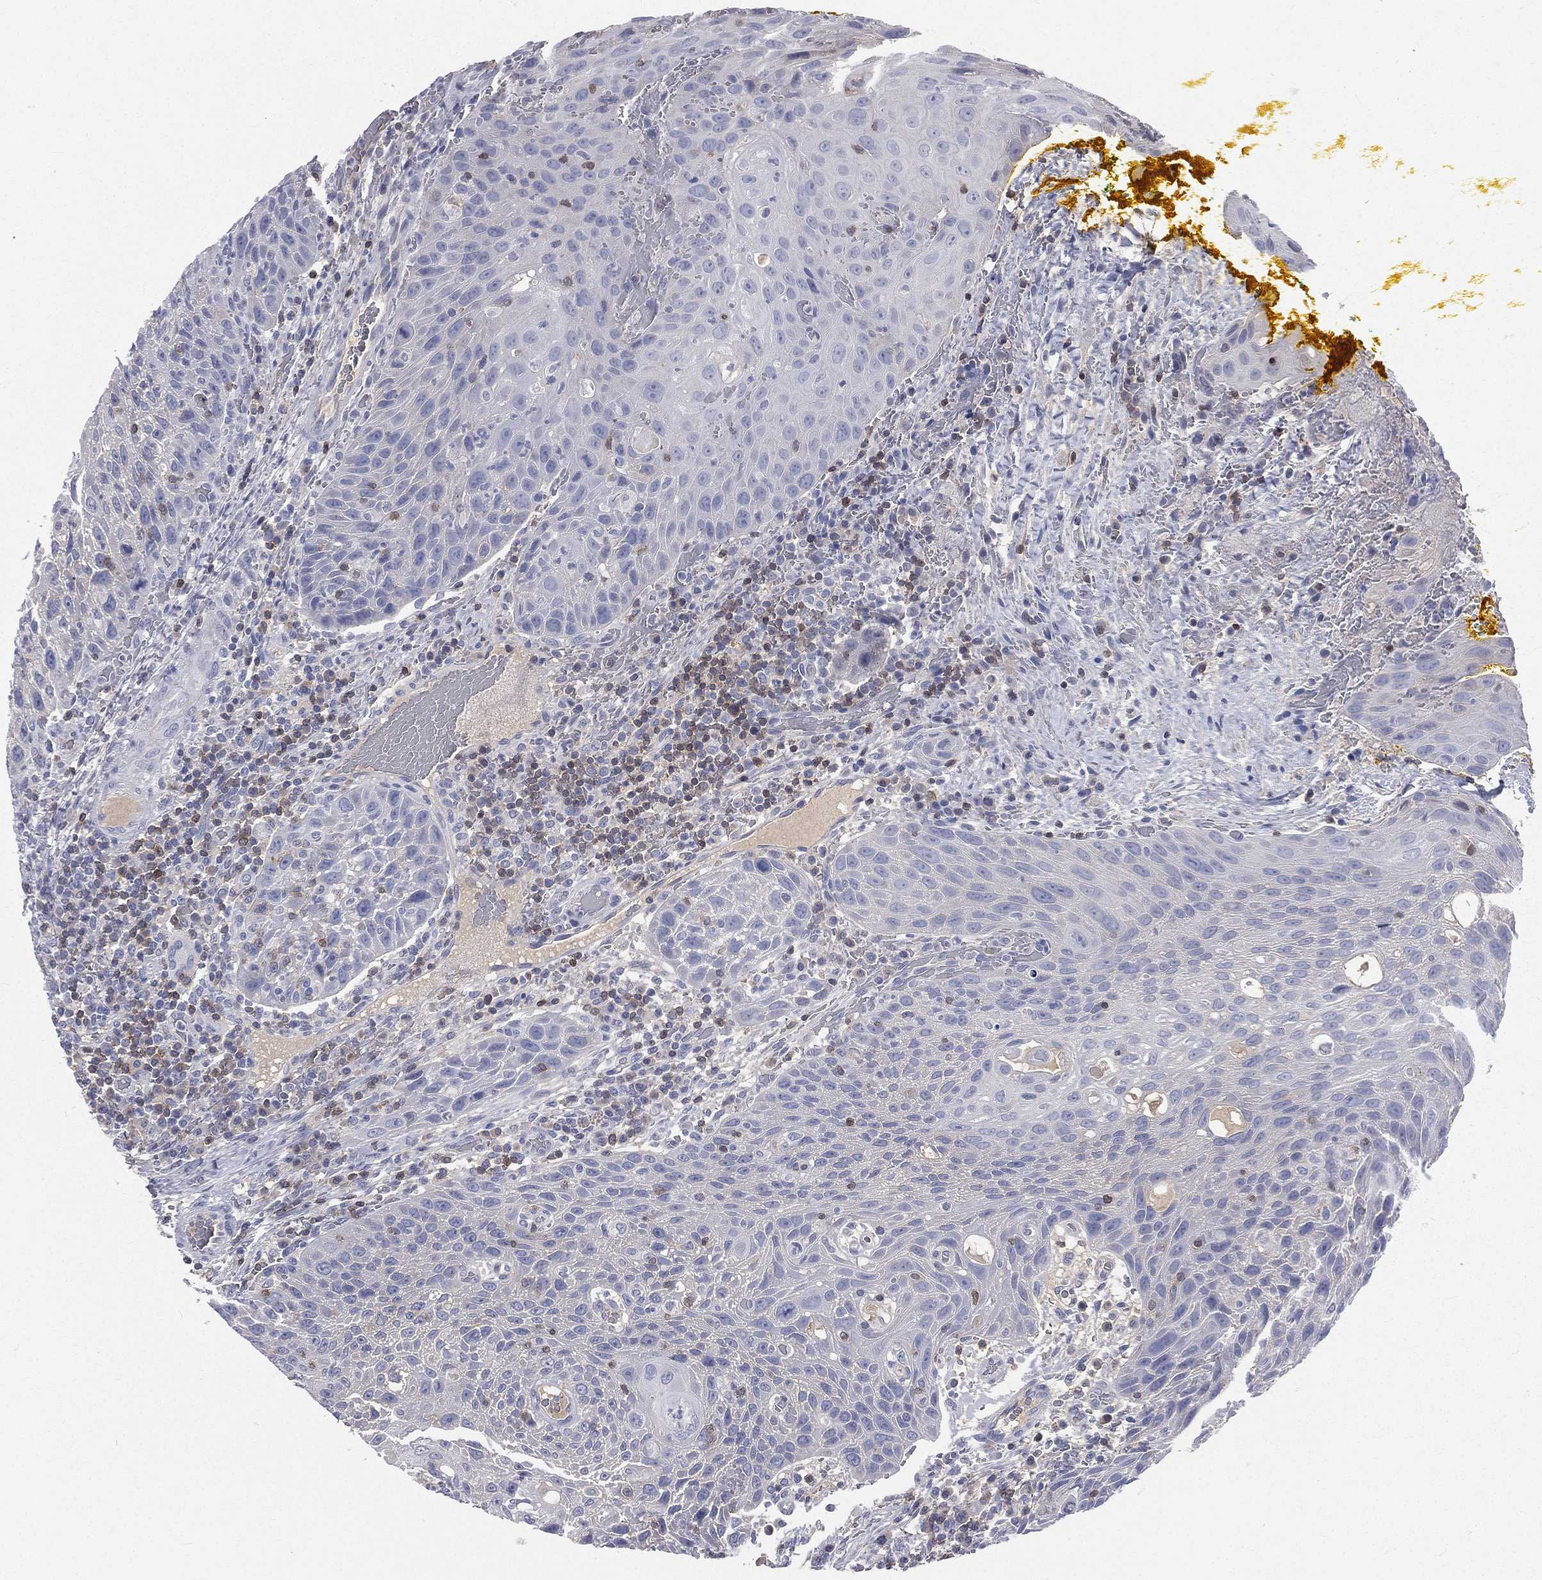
{"staining": {"intensity": "negative", "quantity": "none", "location": "none"}, "tissue": "head and neck cancer", "cell_type": "Tumor cells", "image_type": "cancer", "snomed": [{"axis": "morphology", "description": "Squamous cell carcinoma, NOS"}, {"axis": "topography", "description": "Head-Neck"}], "caption": "Protein analysis of head and neck squamous cell carcinoma demonstrates no significant expression in tumor cells.", "gene": "CD3D", "patient": {"sex": "male", "age": 69}}